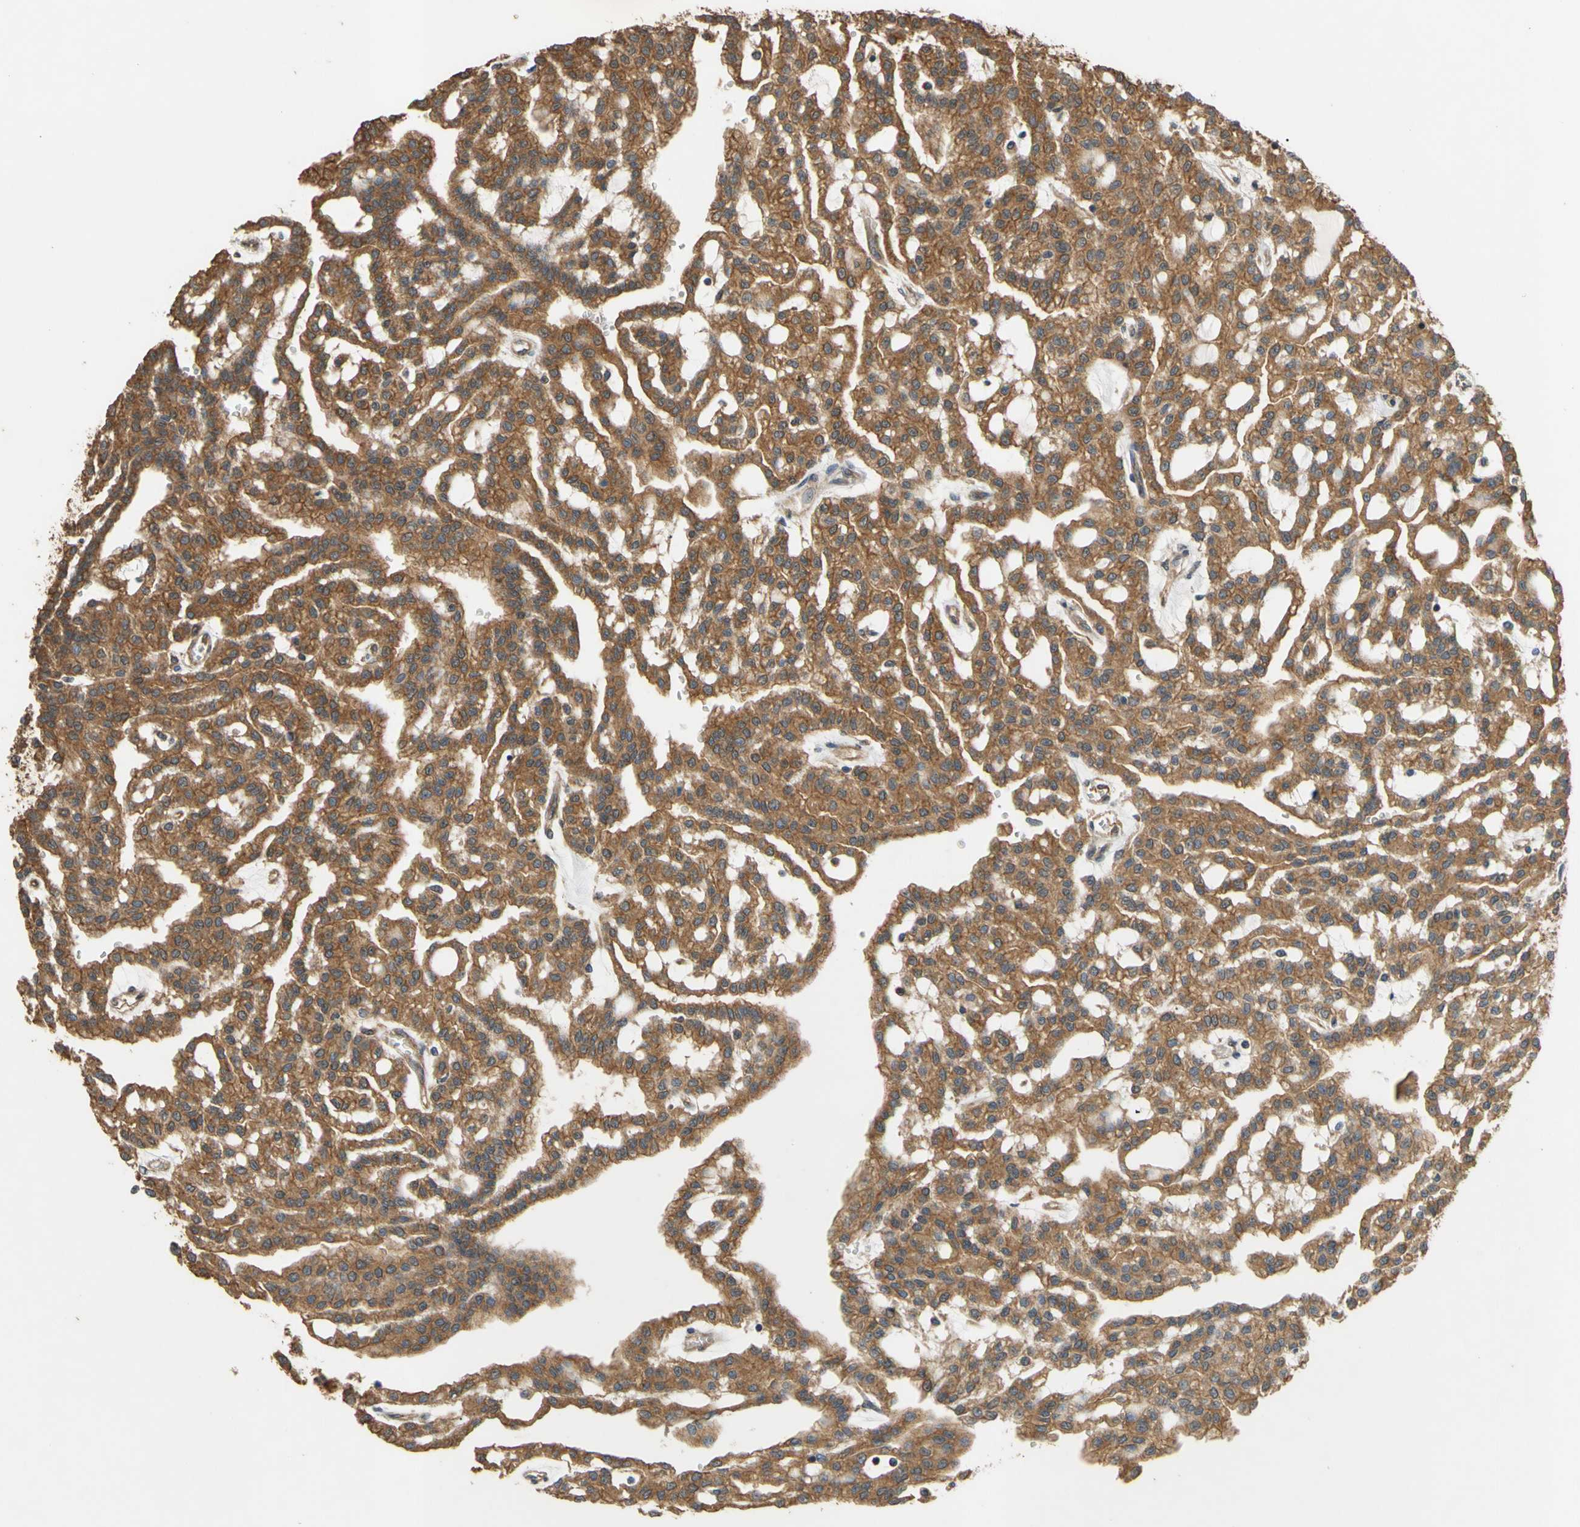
{"staining": {"intensity": "strong", "quantity": ">75%", "location": "cytoplasmic/membranous"}, "tissue": "renal cancer", "cell_type": "Tumor cells", "image_type": "cancer", "snomed": [{"axis": "morphology", "description": "Adenocarcinoma, NOS"}, {"axis": "topography", "description": "Kidney"}], "caption": "Immunohistochemistry (IHC) of renal cancer displays high levels of strong cytoplasmic/membranous positivity in approximately >75% of tumor cells. The protein is shown in brown color, while the nuclei are stained blue.", "gene": "CTTN", "patient": {"sex": "male", "age": 63}}